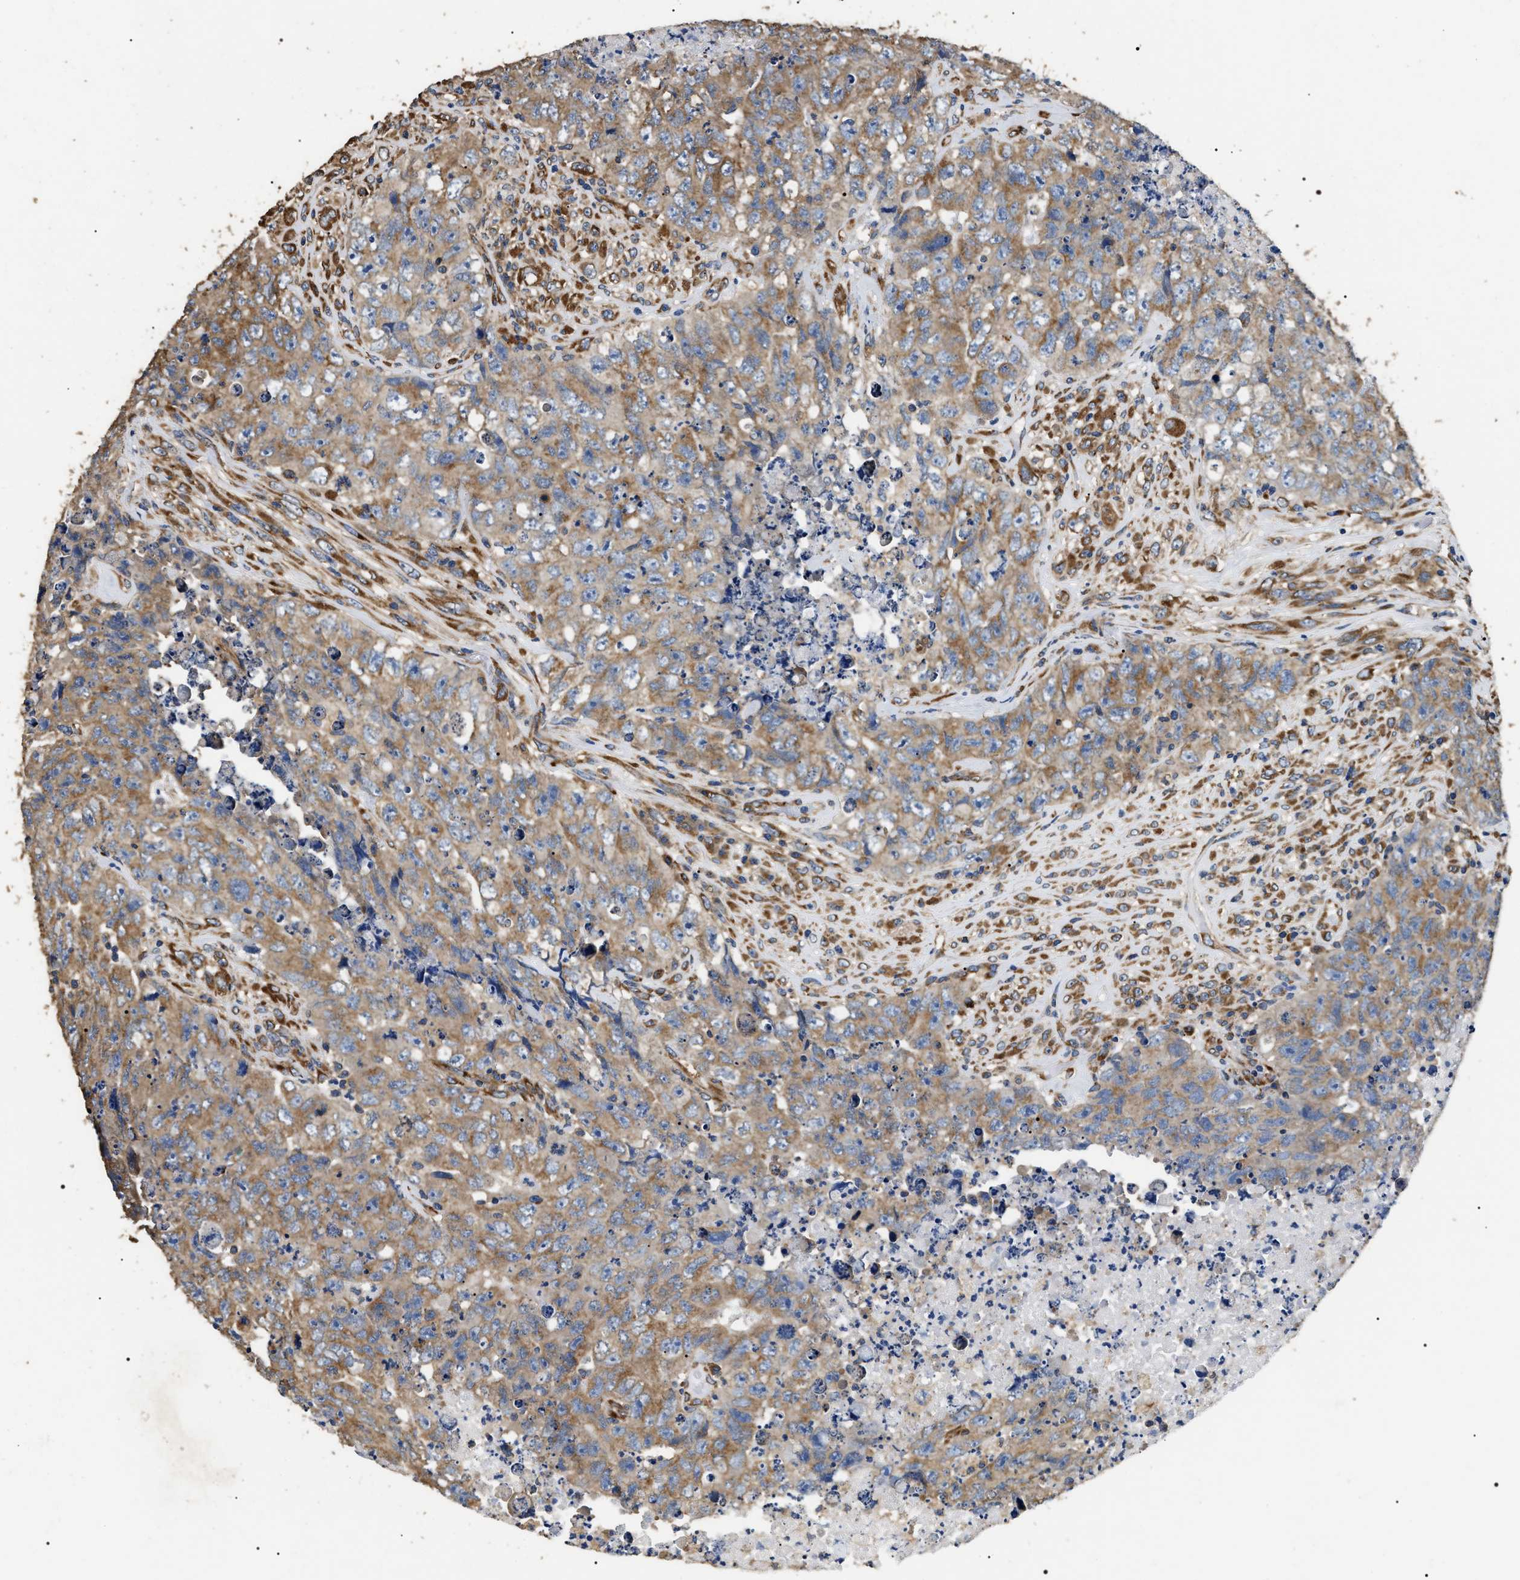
{"staining": {"intensity": "moderate", "quantity": ">75%", "location": "cytoplasmic/membranous"}, "tissue": "testis cancer", "cell_type": "Tumor cells", "image_type": "cancer", "snomed": [{"axis": "morphology", "description": "Carcinoma, Embryonal, NOS"}, {"axis": "topography", "description": "Testis"}], "caption": "Testis cancer was stained to show a protein in brown. There is medium levels of moderate cytoplasmic/membranous expression in approximately >75% of tumor cells.", "gene": "KTN1", "patient": {"sex": "male", "age": 32}}